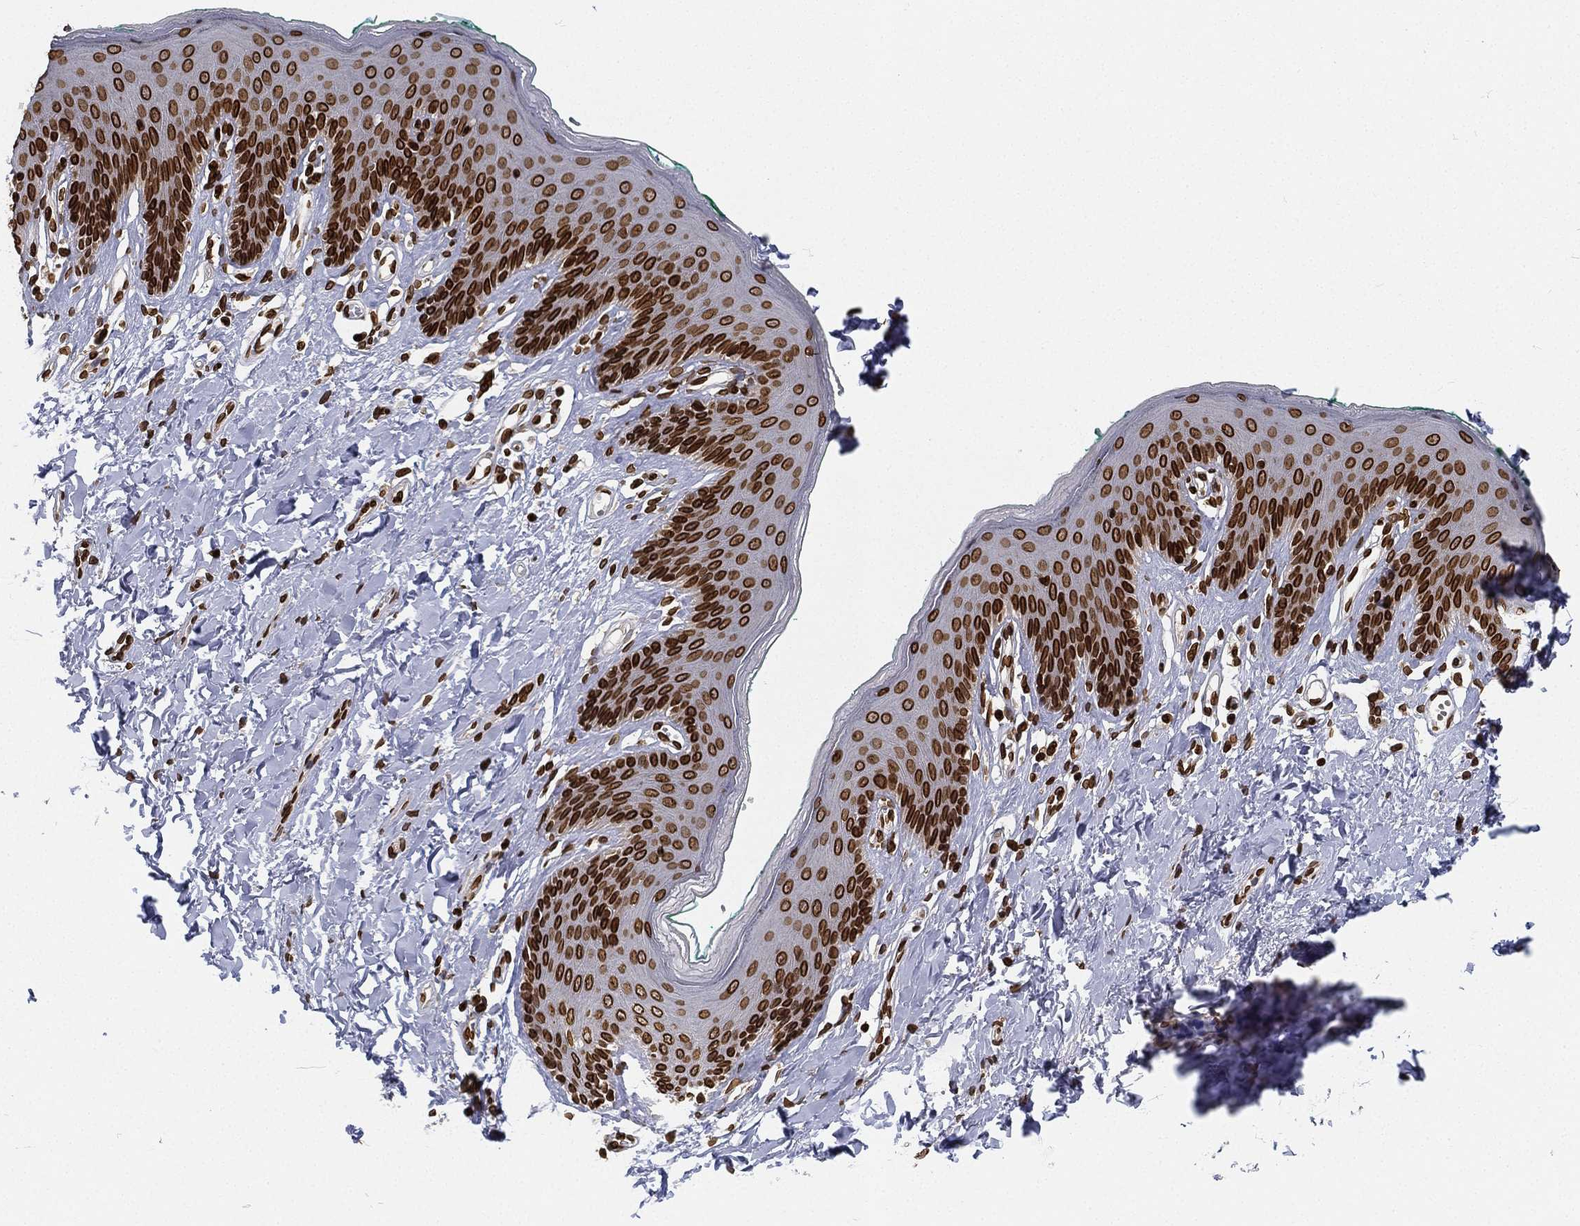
{"staining": {"intensity": "strong", "quantity": ">75%", "location": "cytoplasmic/membranous,nuclear"}, "tissue": "skin", "cell_type": "Epidermal cells", "image_type": "normal", "snomed": [{"axis": "morphology", "description": "Normal tissue, NOS"}, {"axis": "topography", "description": "Vulva"}], "caption": "Human skin stained for a protein (brown) shows strong cytoplasmic/membranous,nuclear positive positivity in approximately >75% of epidermal cells.", "gene": "PALB2", "patient": {"sex": "female", "age": 66}}